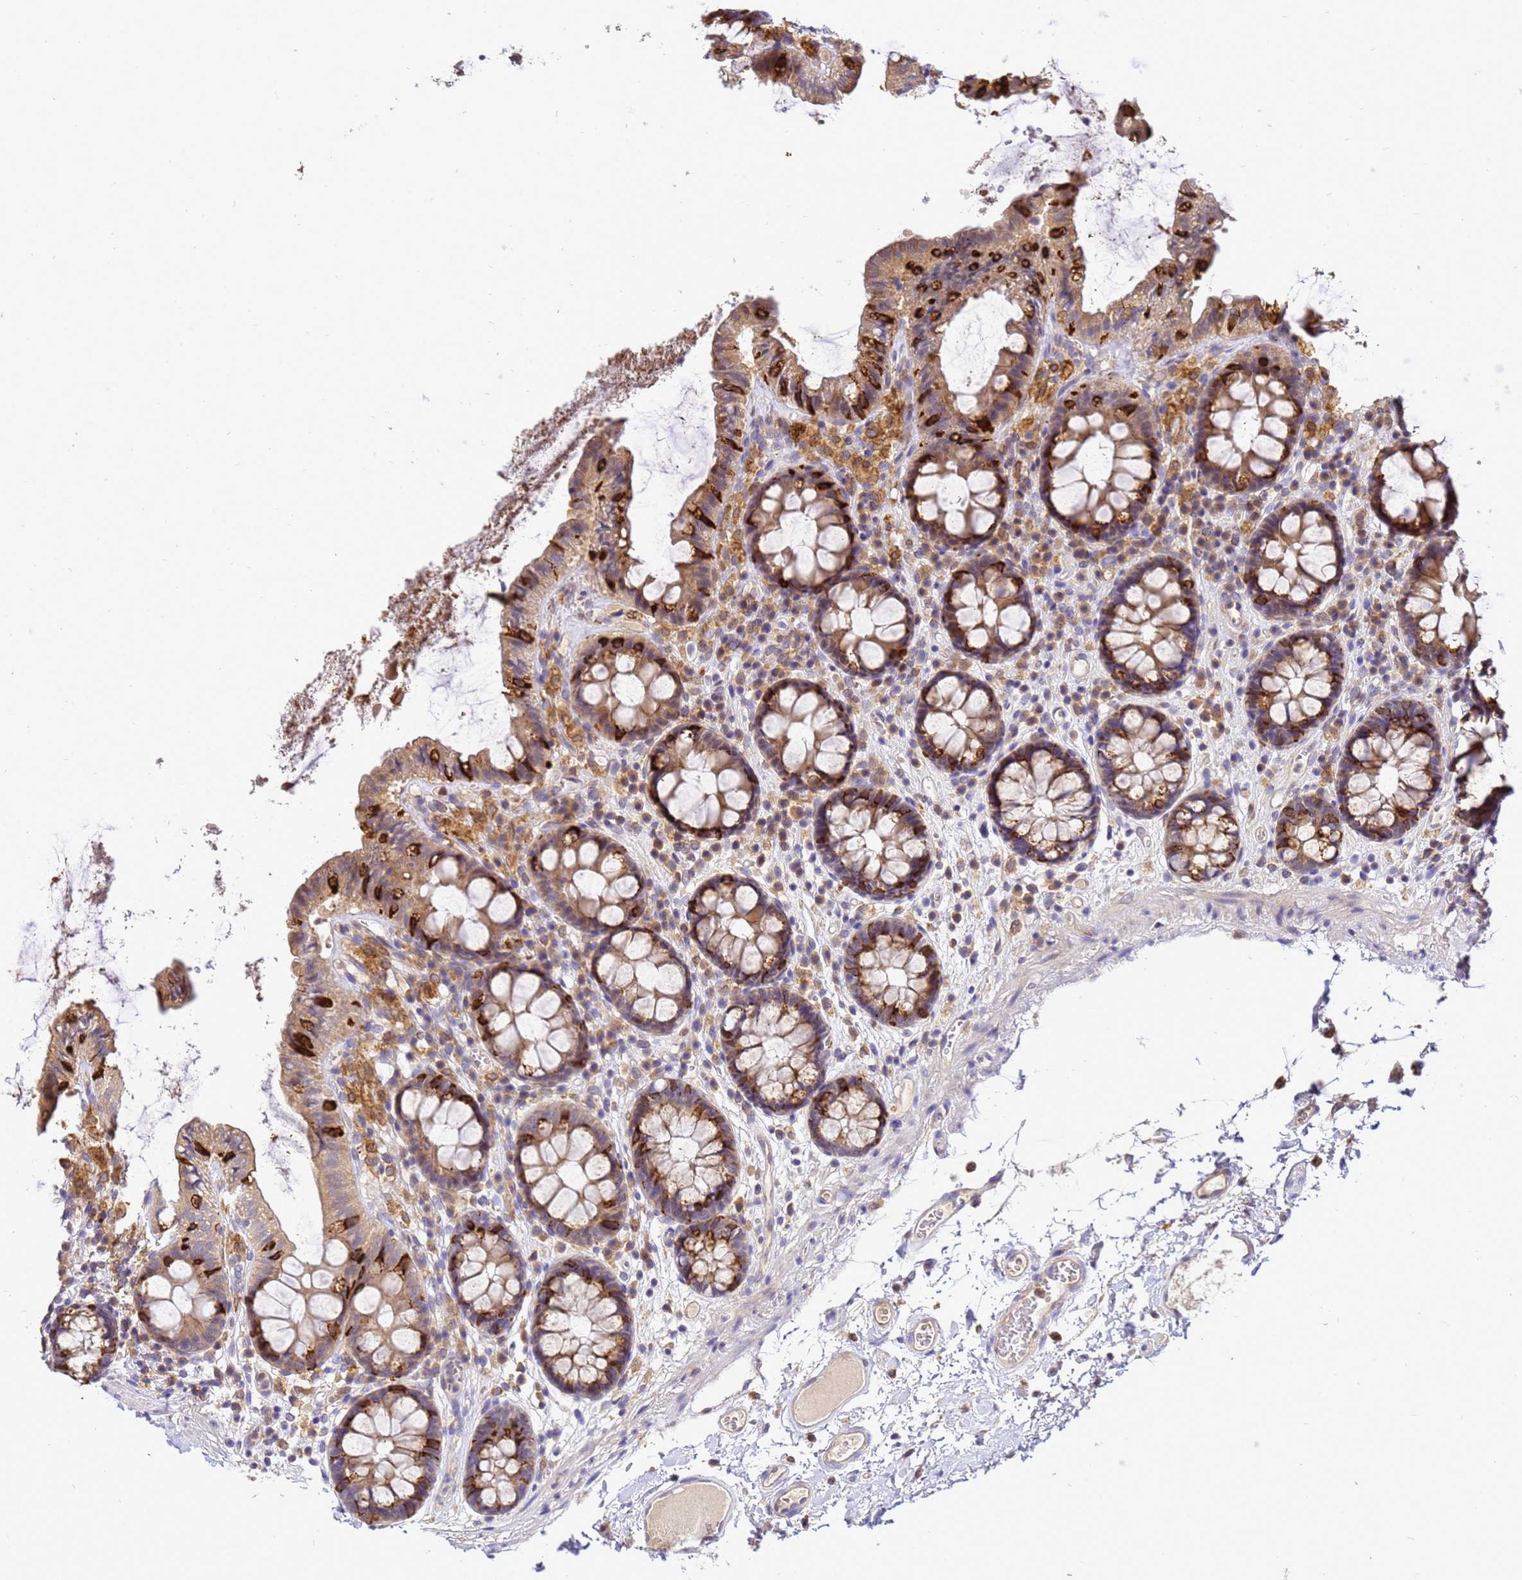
{"staining": {"intensity": "moderate", "quantity": ">75%", "location": "cytoplasmic/membranous"}, "tissue": "colon", "cell_type": "Endothelial cells", "image_type": "normal", "snomed": [{"axis": "morphology", "description": "Normal tissue, NOS"}, {"axis": "topography", "description": "Colon"}], "caption": "IHC photomicrograph of normal human colon stained for a protein (brown), which exhibits medium levels of moderate cytoplasmic/membranous positivity in approximately >75% of endothelial cells.", "gene": "ADPGK", "patient": {"sex": "male", "age": 84}}